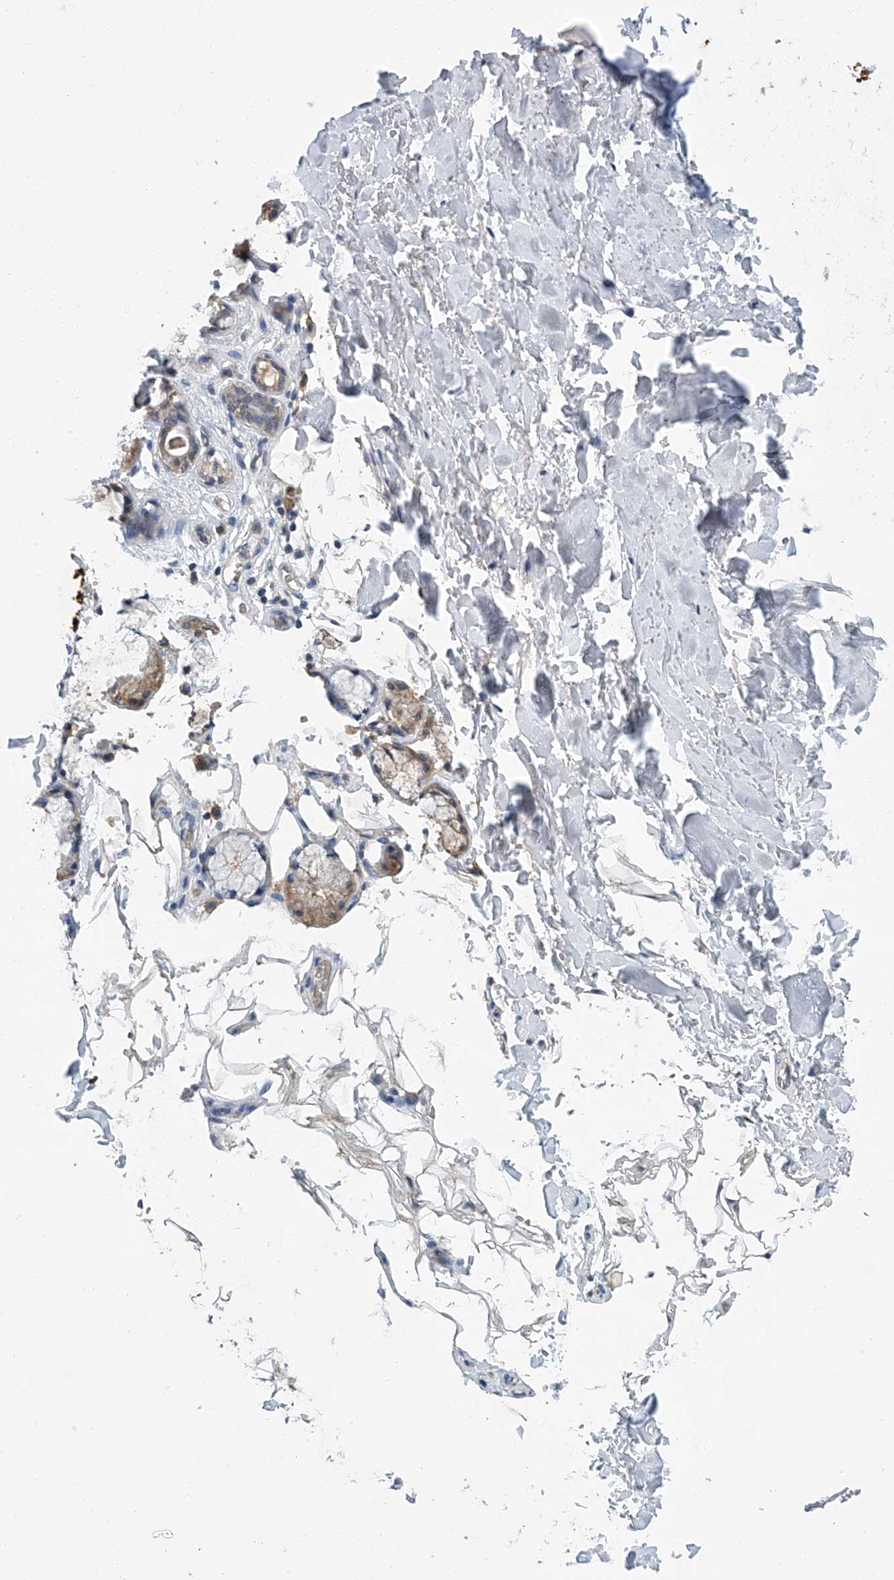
{"staining": {"intensity": "negative", "quantity": "none", "location": "none"}, "tissue": "adipose tissue", "cell_type": "Adipocytes", "image_type": "normal", "snomed": [{"axis": "morphology", "description": "Normal tissue, NOS"}, {"axis": "topography", "description": "Cartilage tissue"}], "caption": "Immunohistochemistry histopathology image of unremarkable human adipose tissue stained for a protein (brown), which displays no positivity in adipocytes.", "gene": "CLK1", "patient": {"sex": "female", "age": 63}}